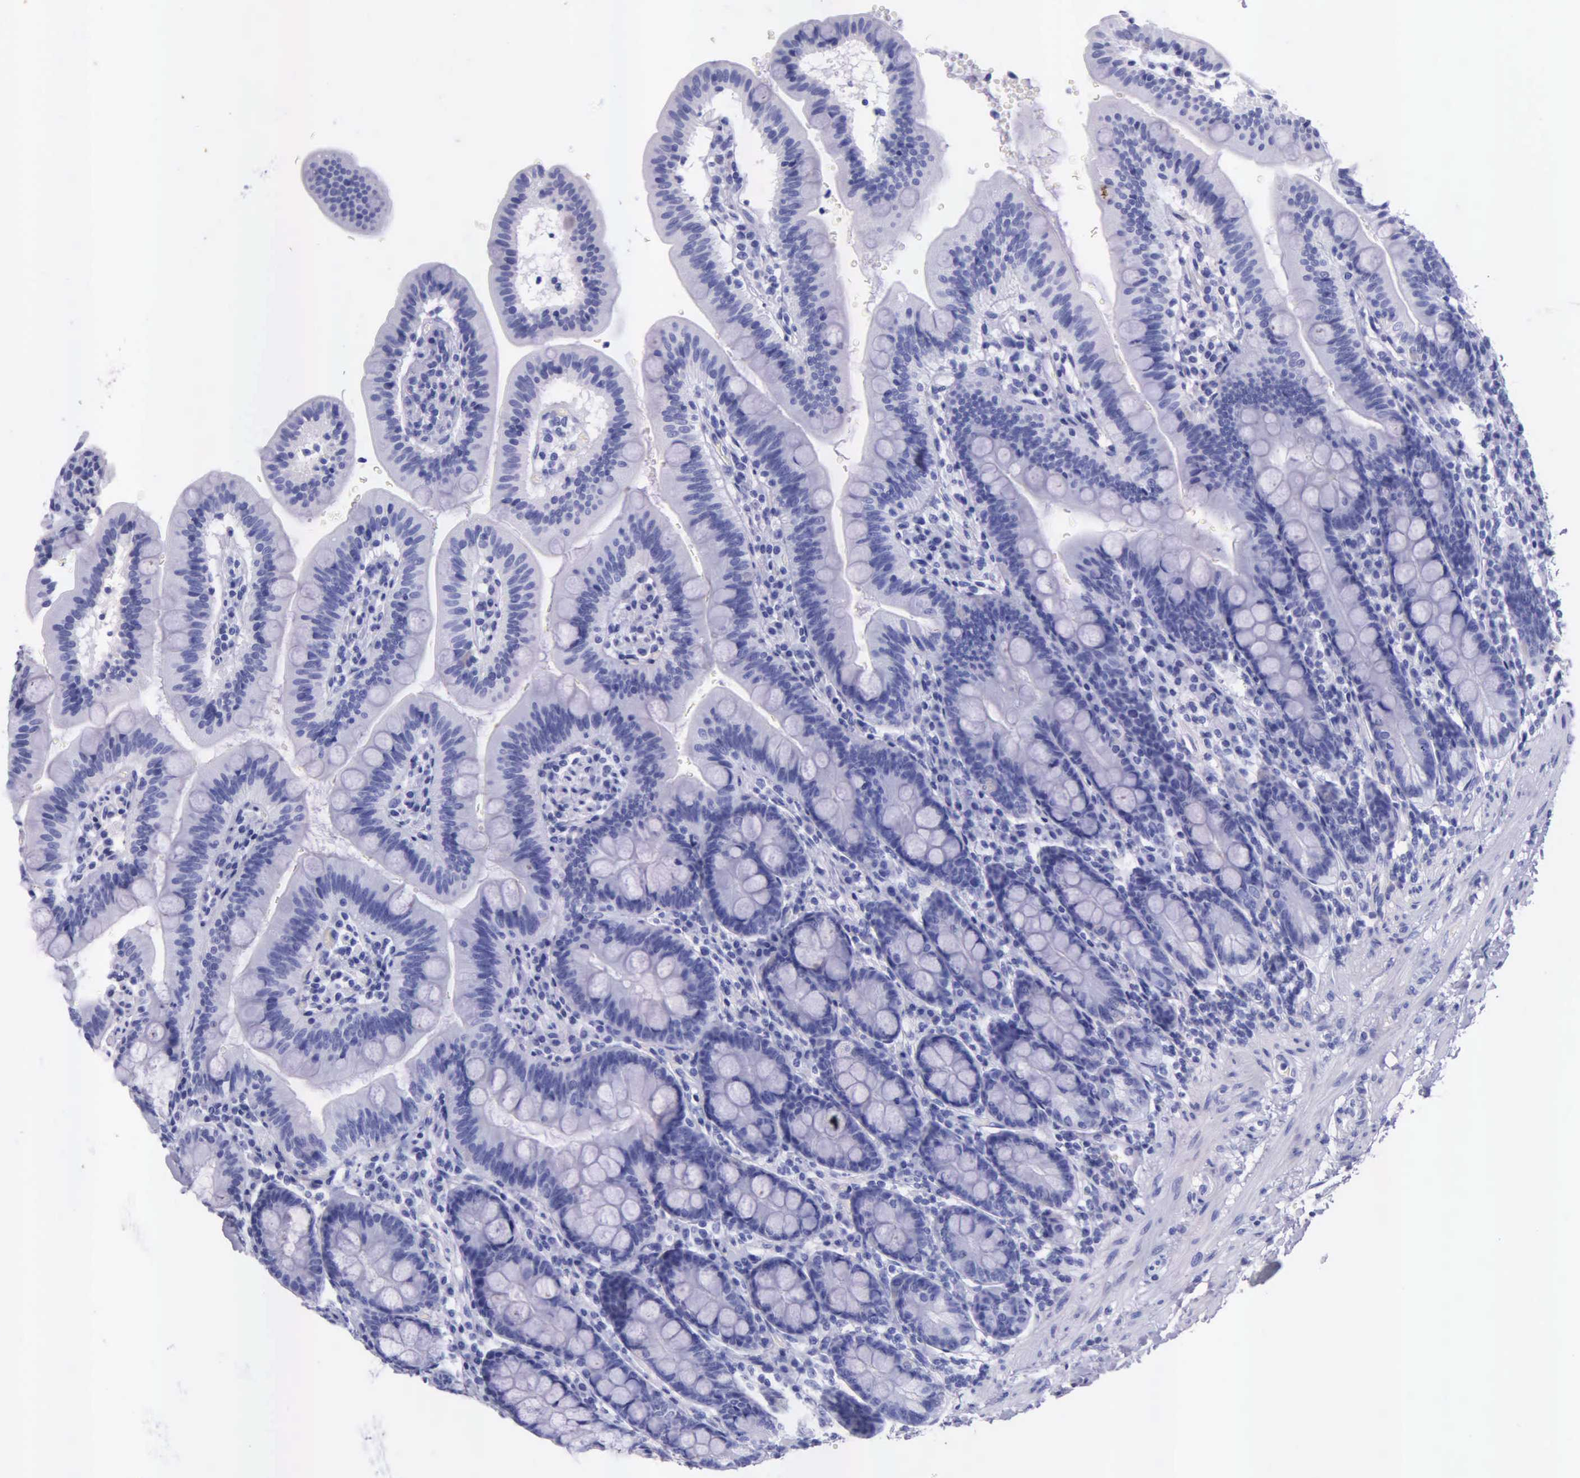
{"staining": {"intensity": "negative", "quantity": "none", "location": "none"}, "tissue": "duodenum", "cell_type": "Glandular cells", "image_type": "normal", "snomed": [{"axis": "morphology", "description": "Normal tissue, NOS"}, {"axis": "topography", "description": "Pancreas"}, {"axis": "topography", "description": "Duodenum"}], "caption": "A photomicrograph of duodenum stained for a protein demonstrates no brown staining in glandular cells.", "gene": "KLK2", "patient": {"sex": "male", "age": 79}}